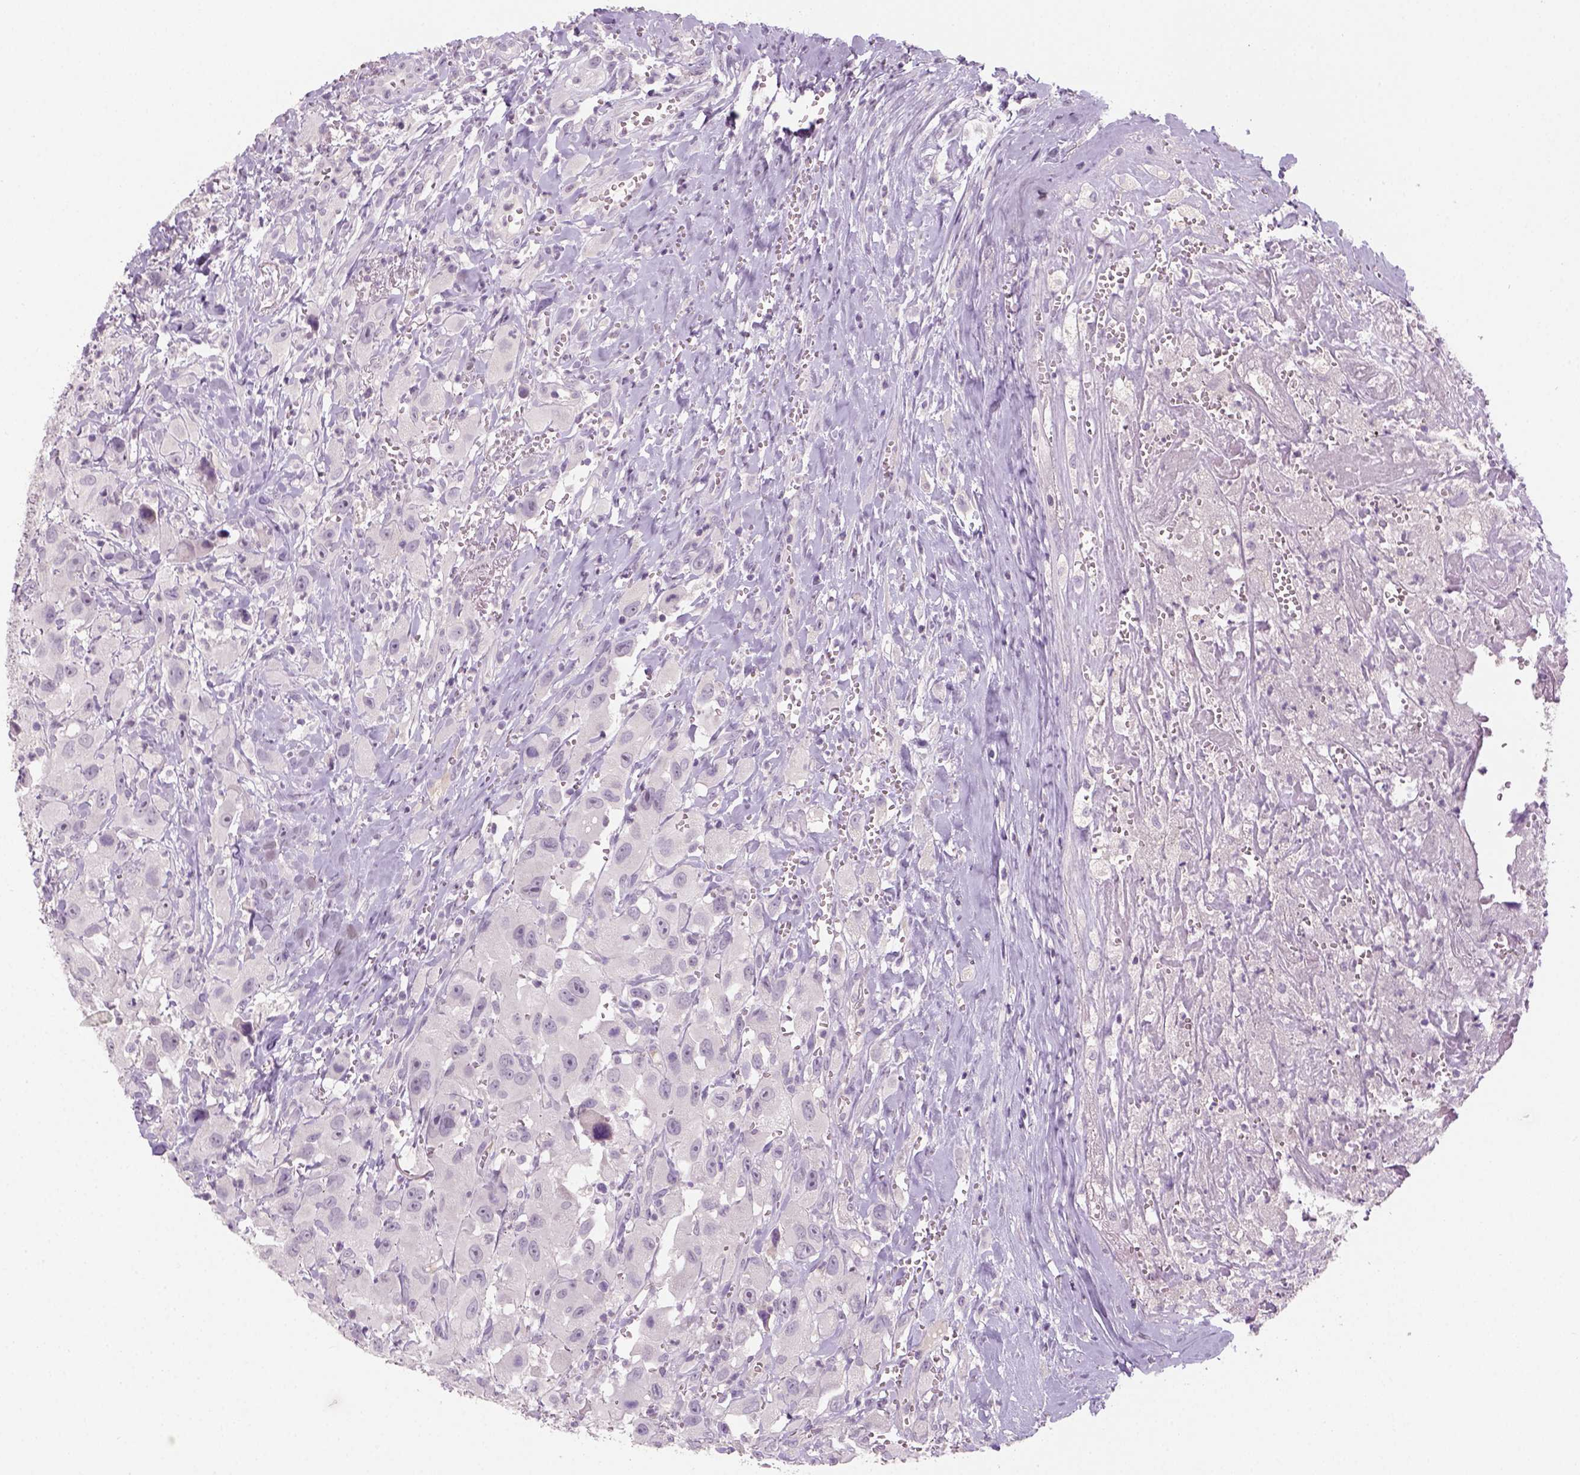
{"staining": {"intensity": "negative", "quantity": "none", "location": "none"}, "tissue": "head and neck cancer", "cell_type": "Tumor cells", "image_type": "cancer", "snomed": [{"axis": "morphology", "description": "Squamous cell carcinoma, NOS"}, {"axis": "morphology", "description": "Squamous cell carcinoma, metastatic, NOS"}, {"axis": "topography", "description": "Oral tissue"}, {"axis": "topography", "description": "Head-Neck"}], "caption": "This histopathology image is of head and neck cancer stained with immunohistochemistry to label a protein in brown with the nuclei are counter-stained blue. There is no expression in tumor cells. (IHC, brightfield microscopy, high magnification).", "gene": "GFI1B", "patient": {"sex": "female", "age": 85}}